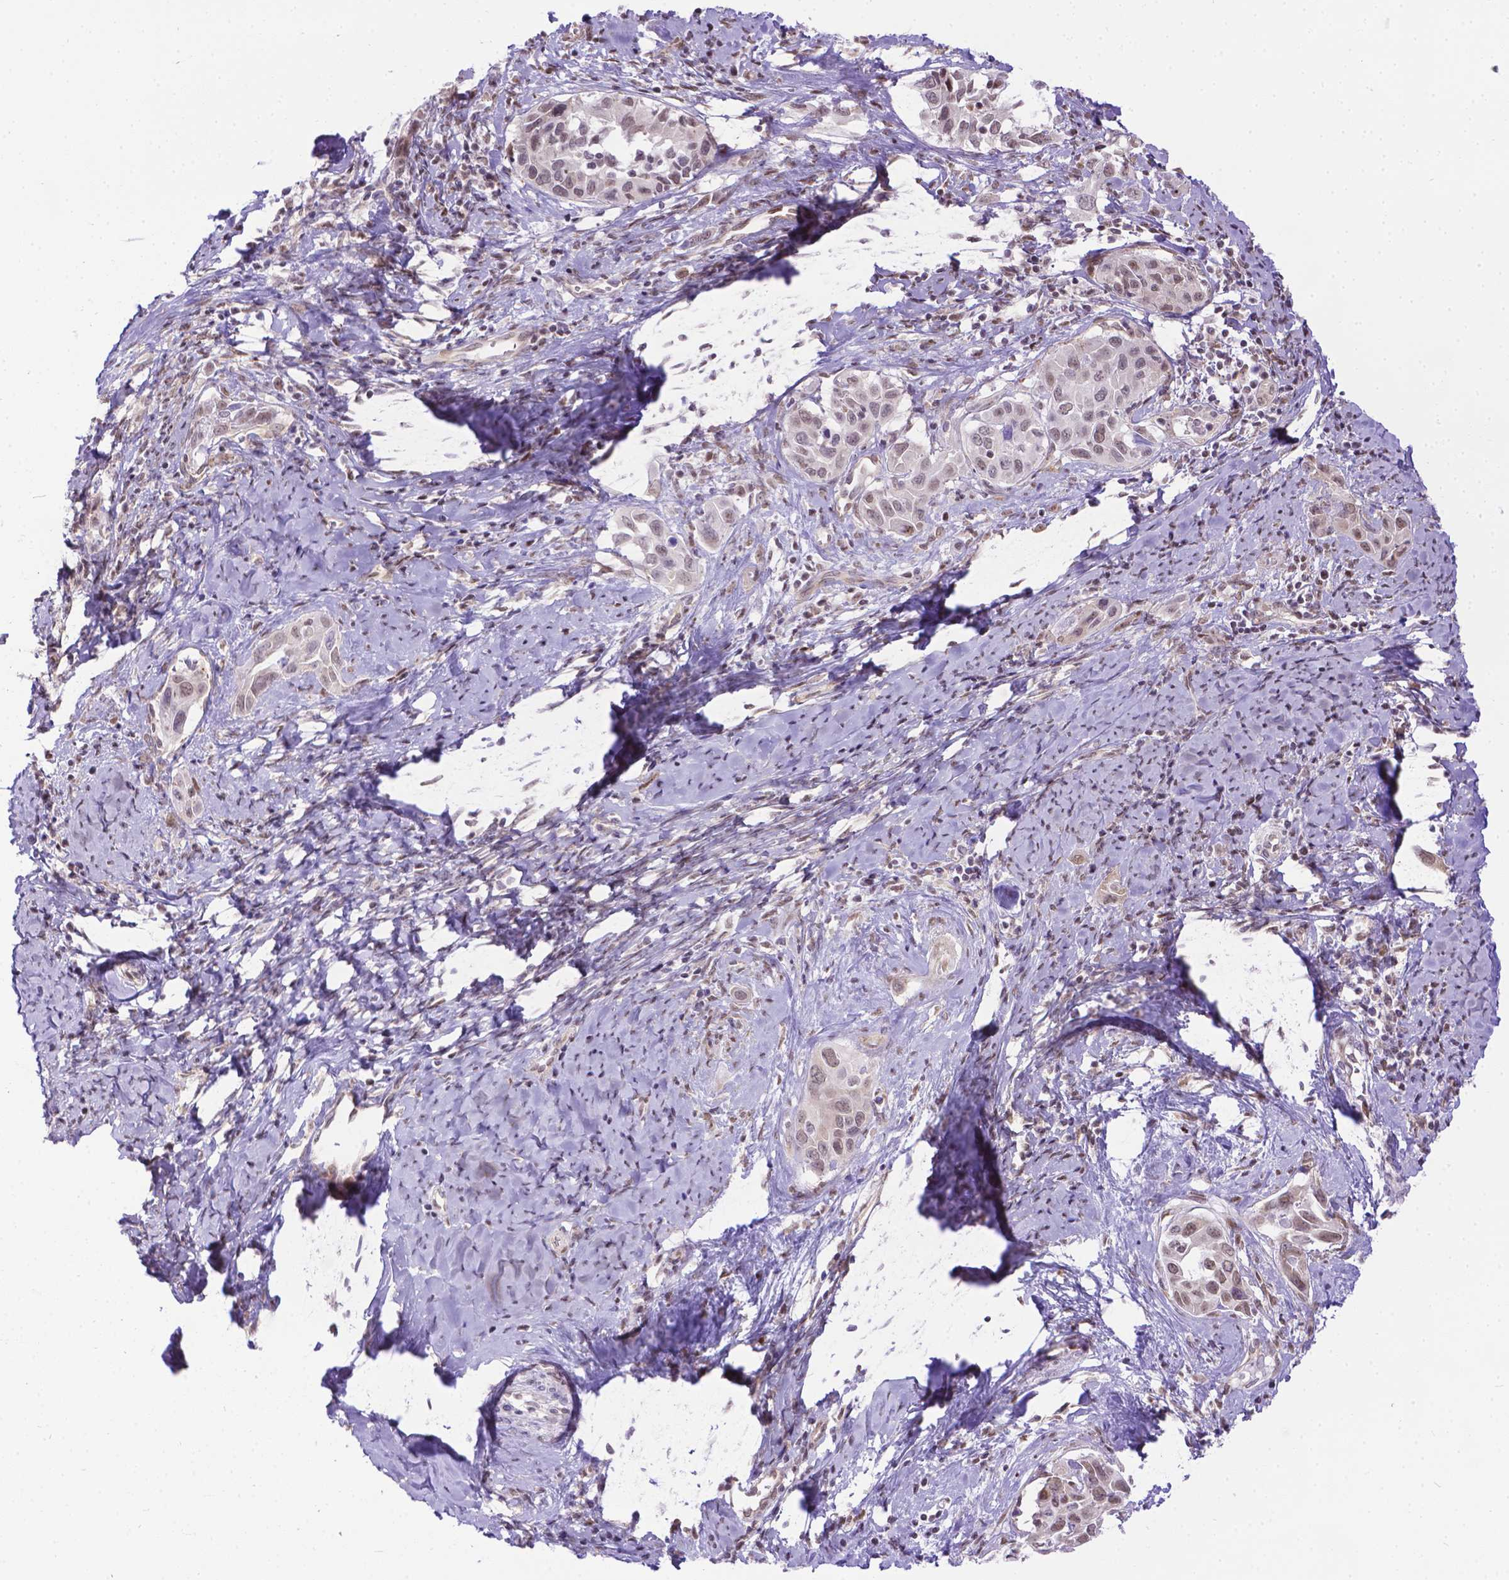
{"staining": {"intensity": "weak", "quantity": "25%-75%", "location": "nuclear"}, "tissue": "cervical cancer", "cell_type": "Tumor cells", "image_type": "cancer", "snomed": [{"axis": "morphology", "description": "Squamous cell carcinoma, NOS"}, {"axis": "topography", "description": "Cervix"}], "caption": "Human squamous cell carcinoma (cervical) stained with a brown dye displays weak nuclear positive positivity in about 25%-75% of tumor cells.", "gene": "FAM124B", "patient": {"sex": "female", "age": 51}}